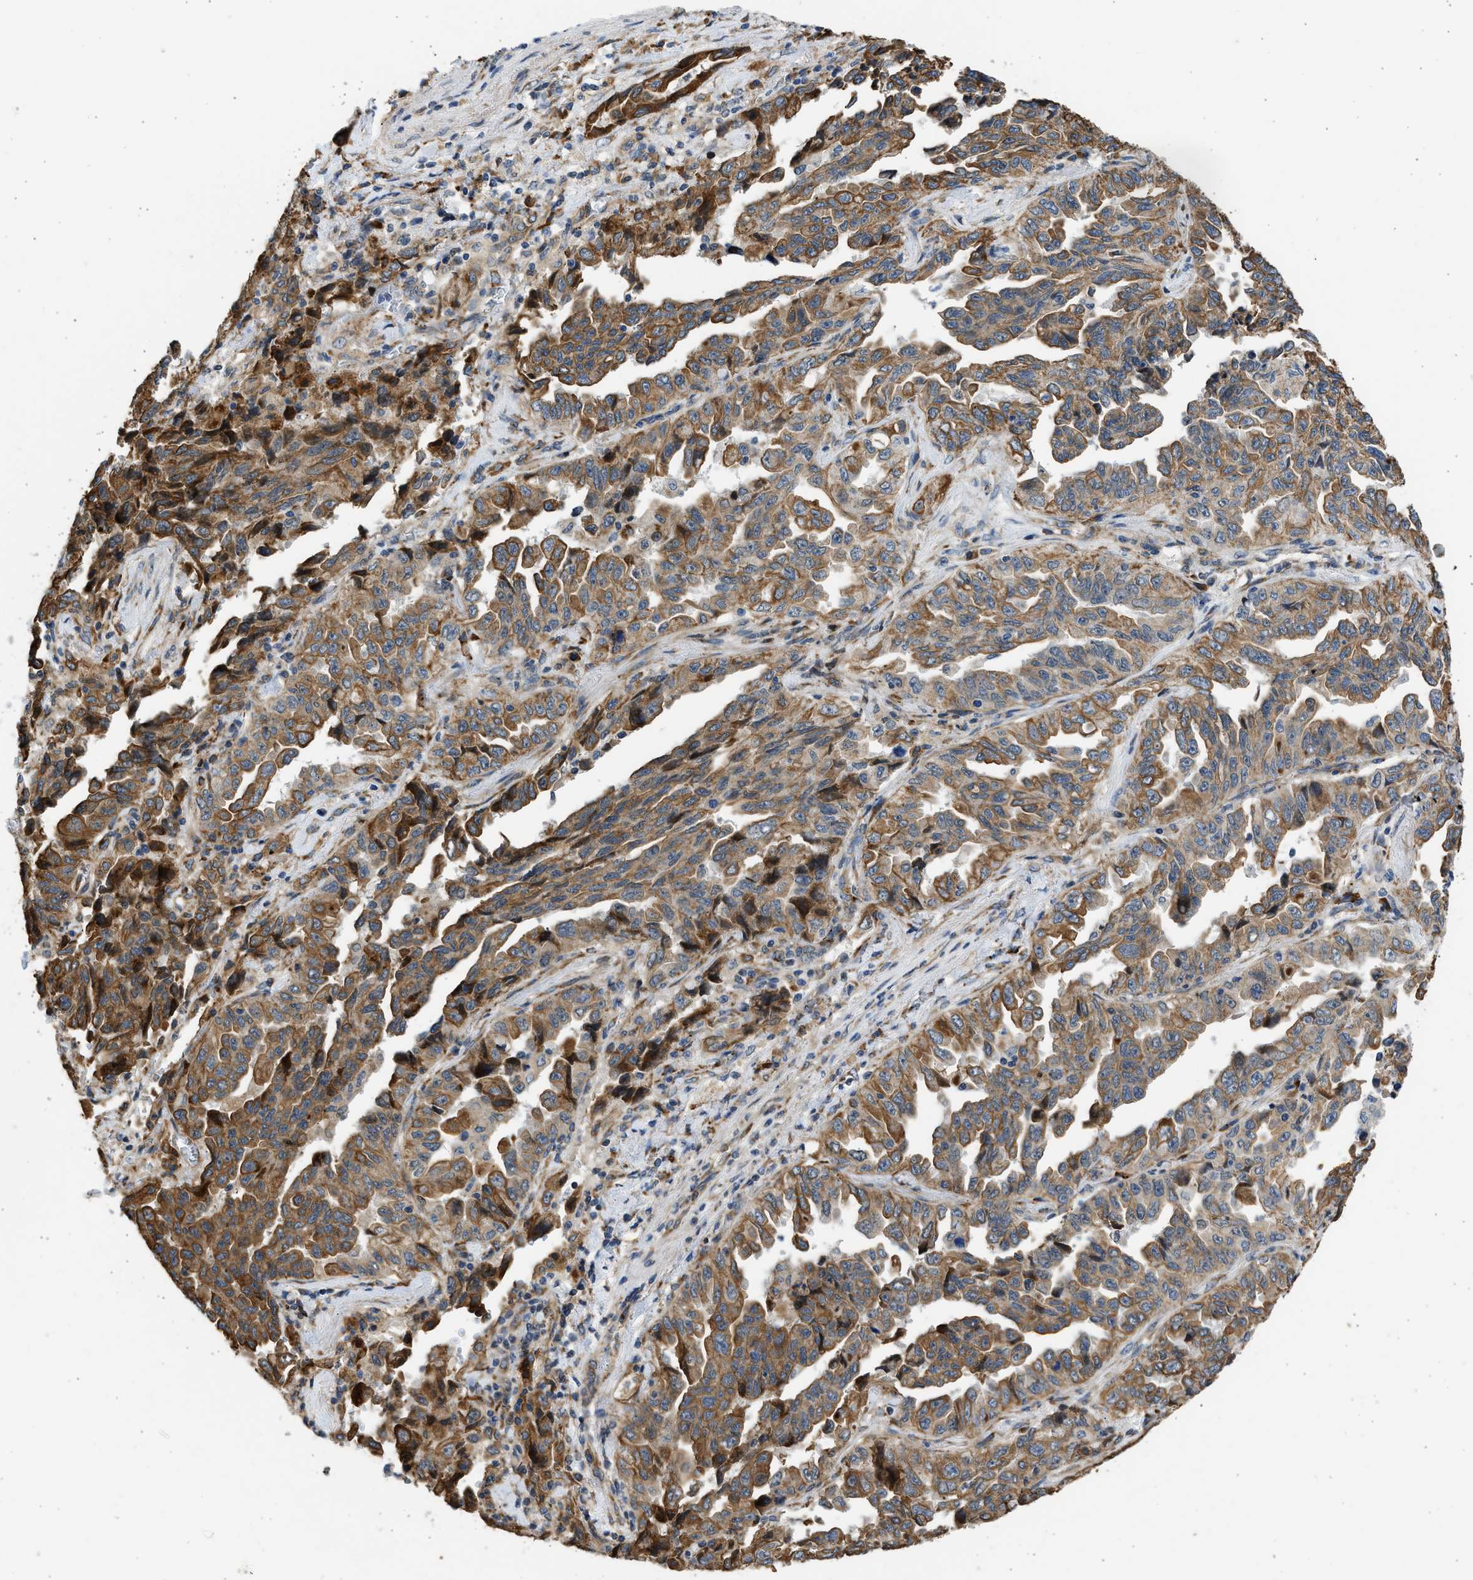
{"staining": {"intensity": "moderate", "quantity": ">75%", "location": "cytoplasmic/membranous"}, "tissue": "lung cancer", "cell_type": "Tumor cells", "image_type": "cancer", "snomed": [{"axis": "morphology", "description": "Adenocarcinoma, NOS"}, {"axis": "topography", "description": "Lung"}], "caption": "A brown stain labels moderate cytoplasmic/membranous positivity of a protein in adenocarcinoma (lung) tumor cells.", "gene": "PLD2", "patient": {"sex": "female", "age": 51}}